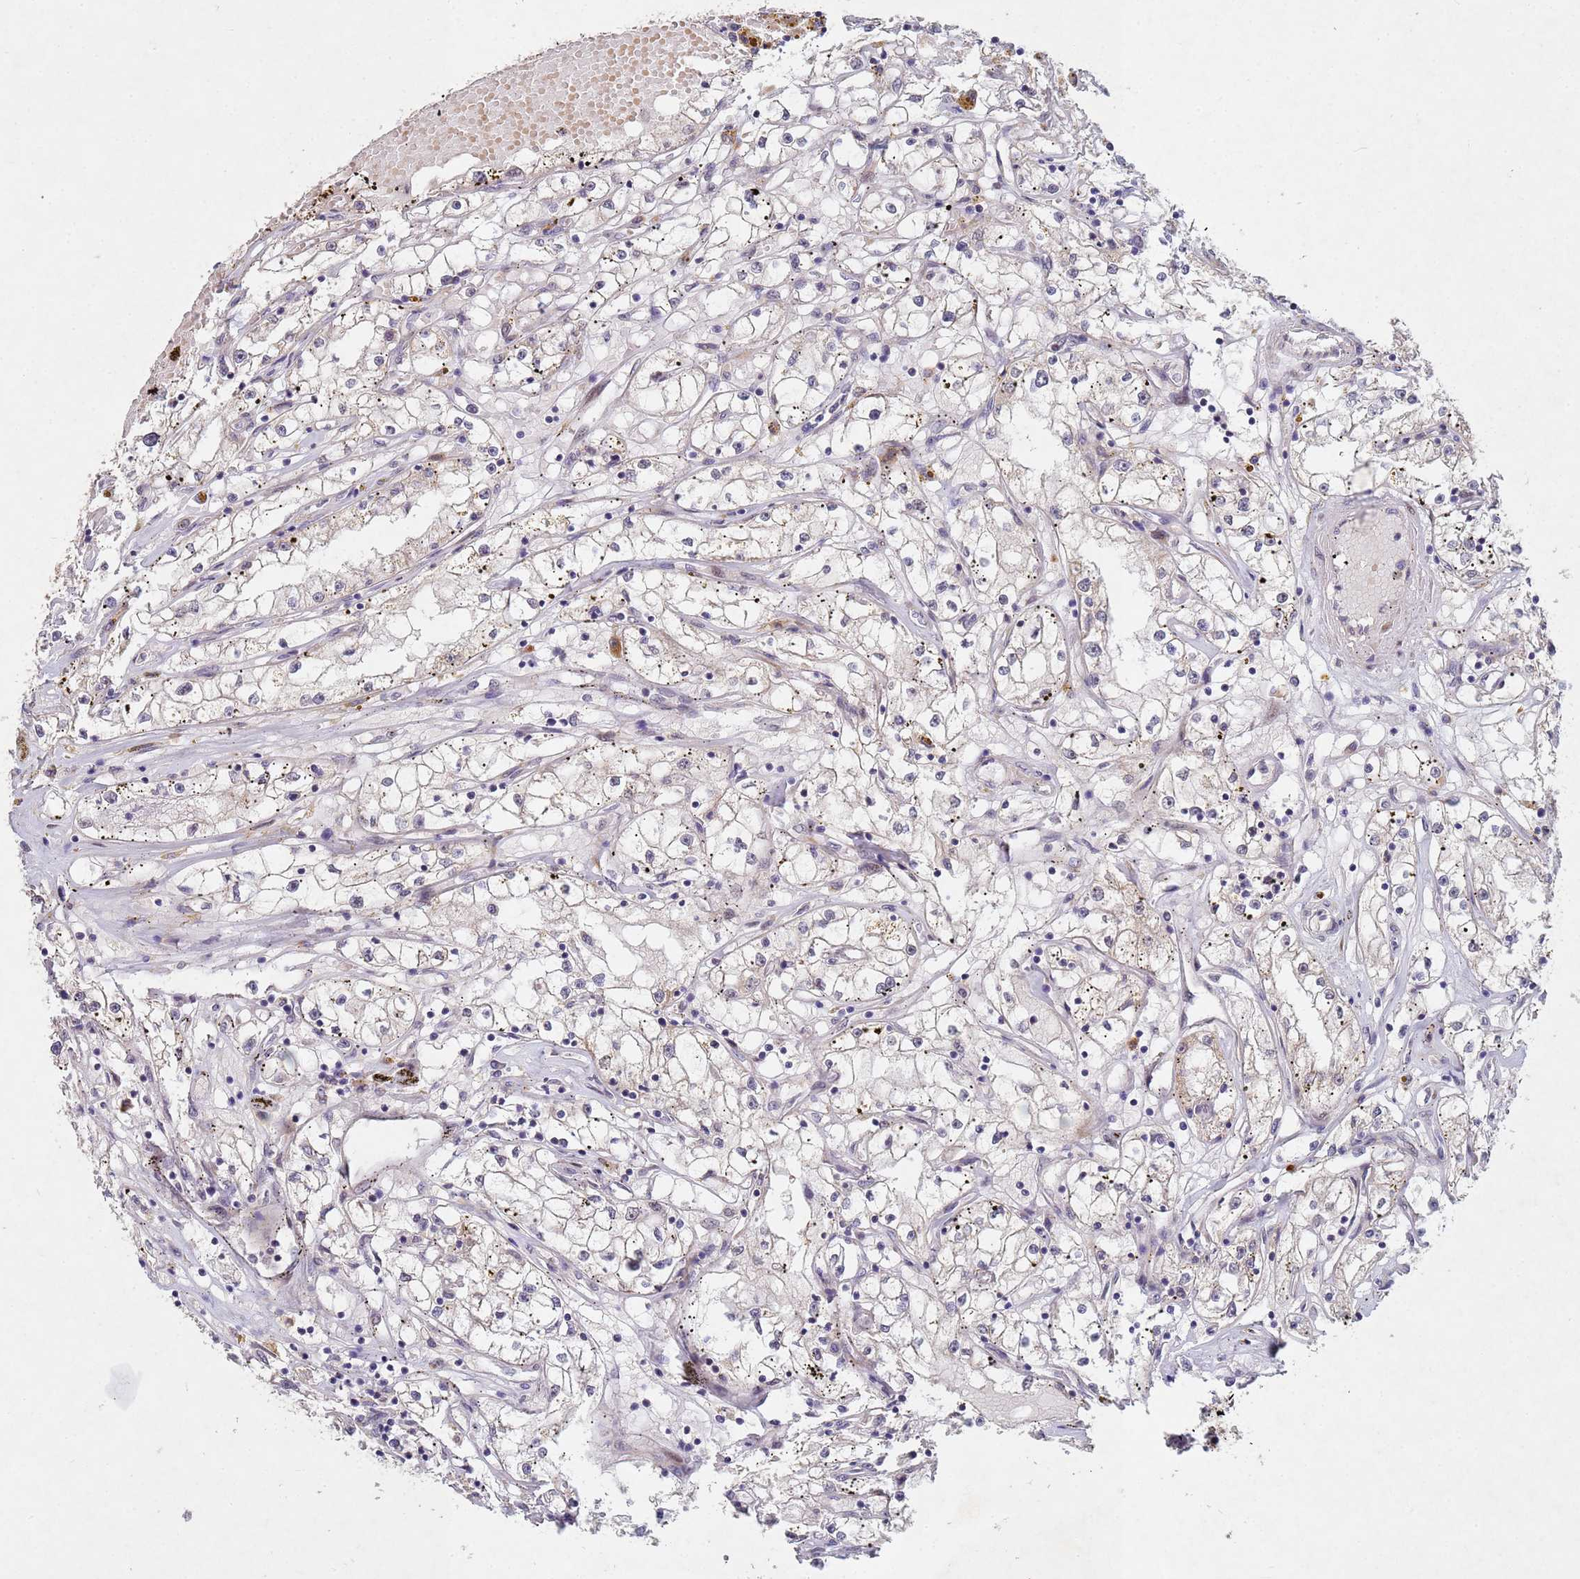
{"staining": {"intensity": "negative", "quantity": "none", "location": "none"}, "tissue": "renal cancer", "cell_type": "Tumor cells", "image_type": "cancer", "snomed": [{"axis": "morphology", "description": "Adenocarcinoma, NOS"}, {"axis": "topography", "description": "Kidney"}], "caption": "Immunohistochemistry (IHC) photomicrograph of renal cancer stained for a protein (brown), which demonstrates no staining in tumor cells.", "gene": "TNPO2", "patient": {"sex": "male", "age": 56}}